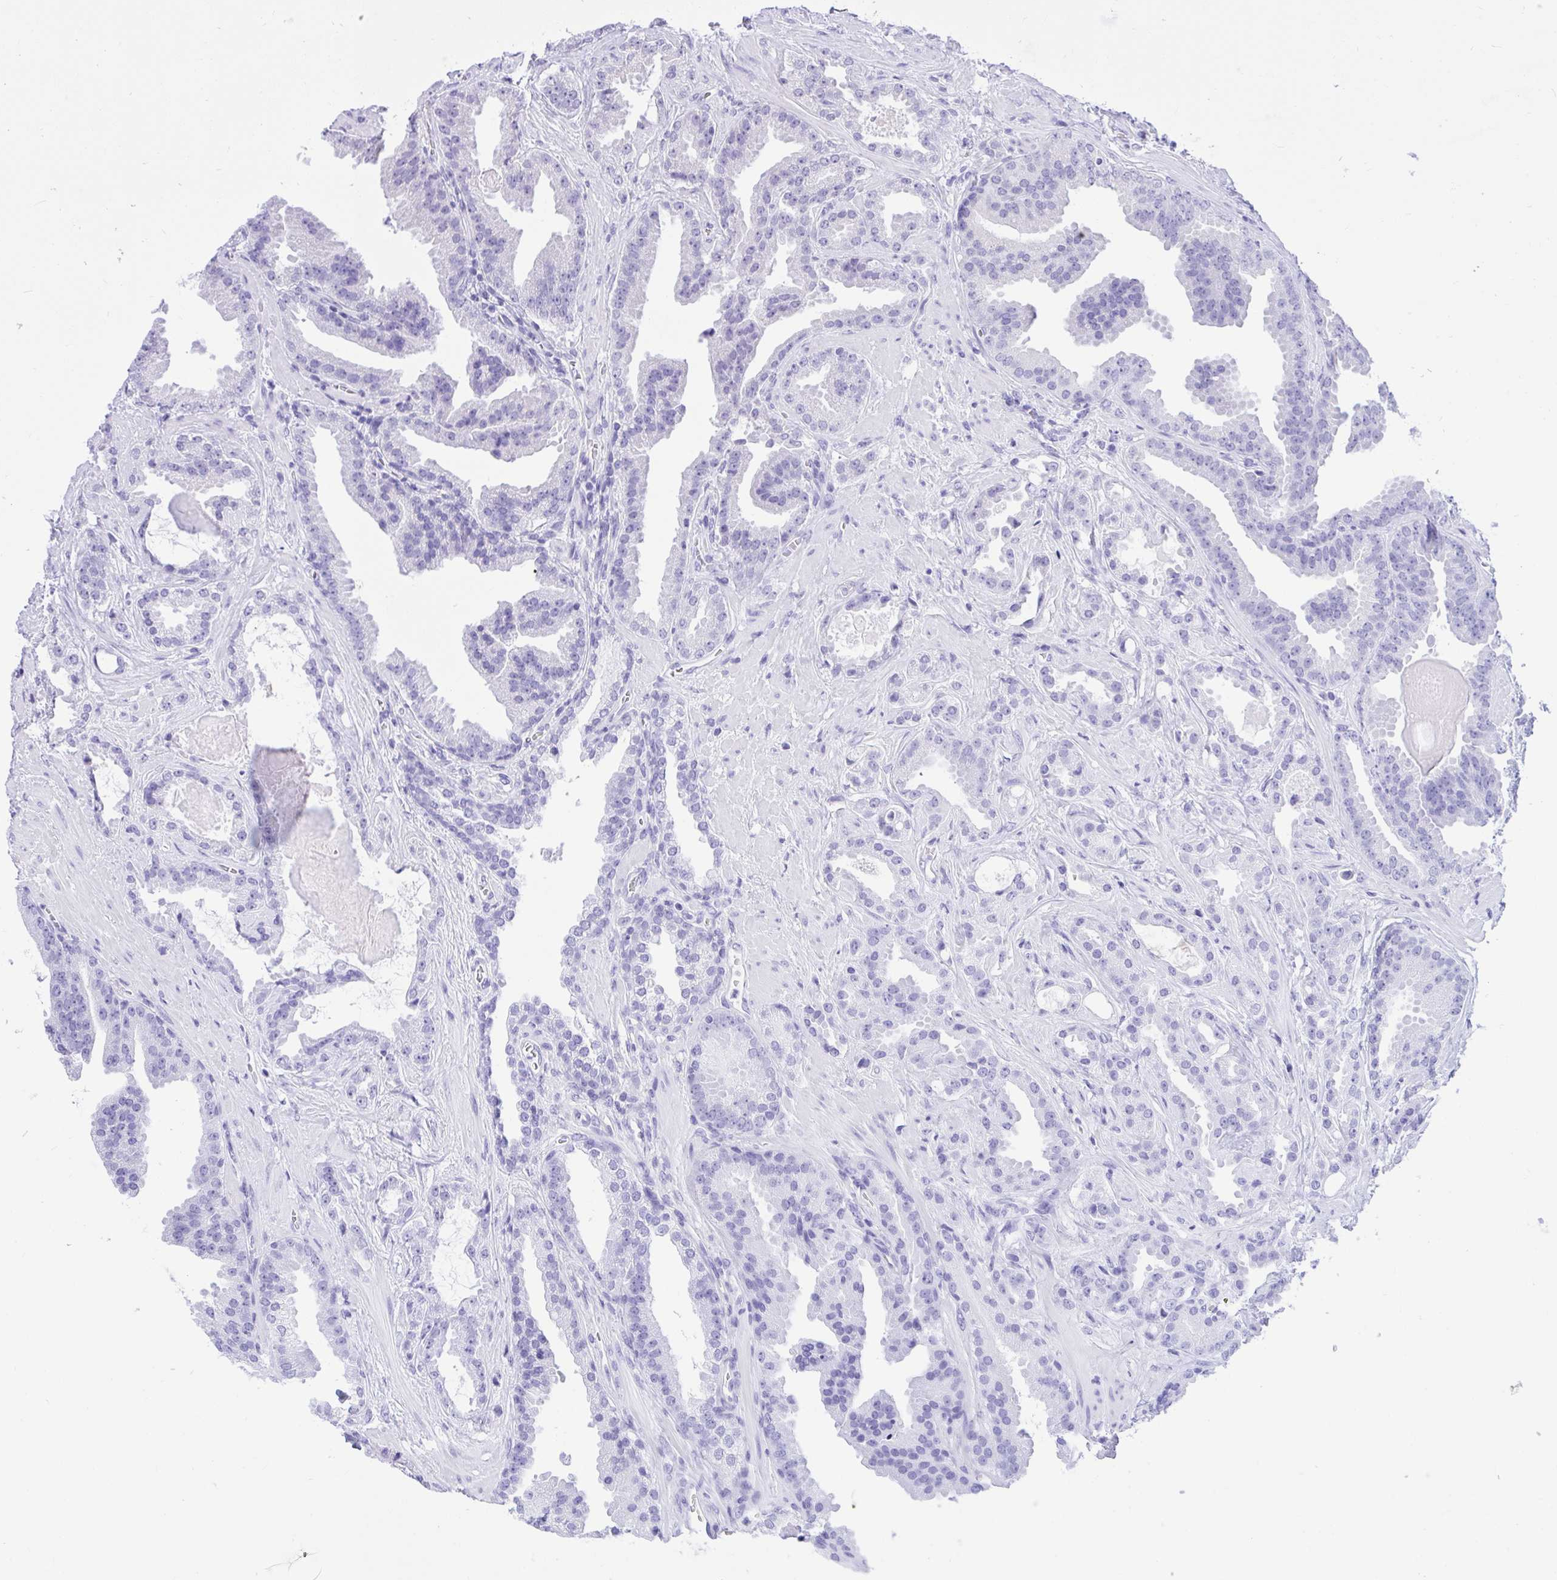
{"staining": {"intensity": "negative", "quantity": "none", "location": "none"}, "tissue": "prostate cancer", "cell_type": "Tumor cells", "image_type": "cancer", "snomed": [{"axis": "morphology", "description": "Adenocarcinoma, Low grade"}, {"axis": "topography", "description": "Prostate"}], "caption": "Low-grade adenocarcinoma (prostate) was stained to show a protein in brown. There is no significant positivity in tumor cells.", "gene": "PPP1CA", "patient": {"sex": "male", "age": 62}}